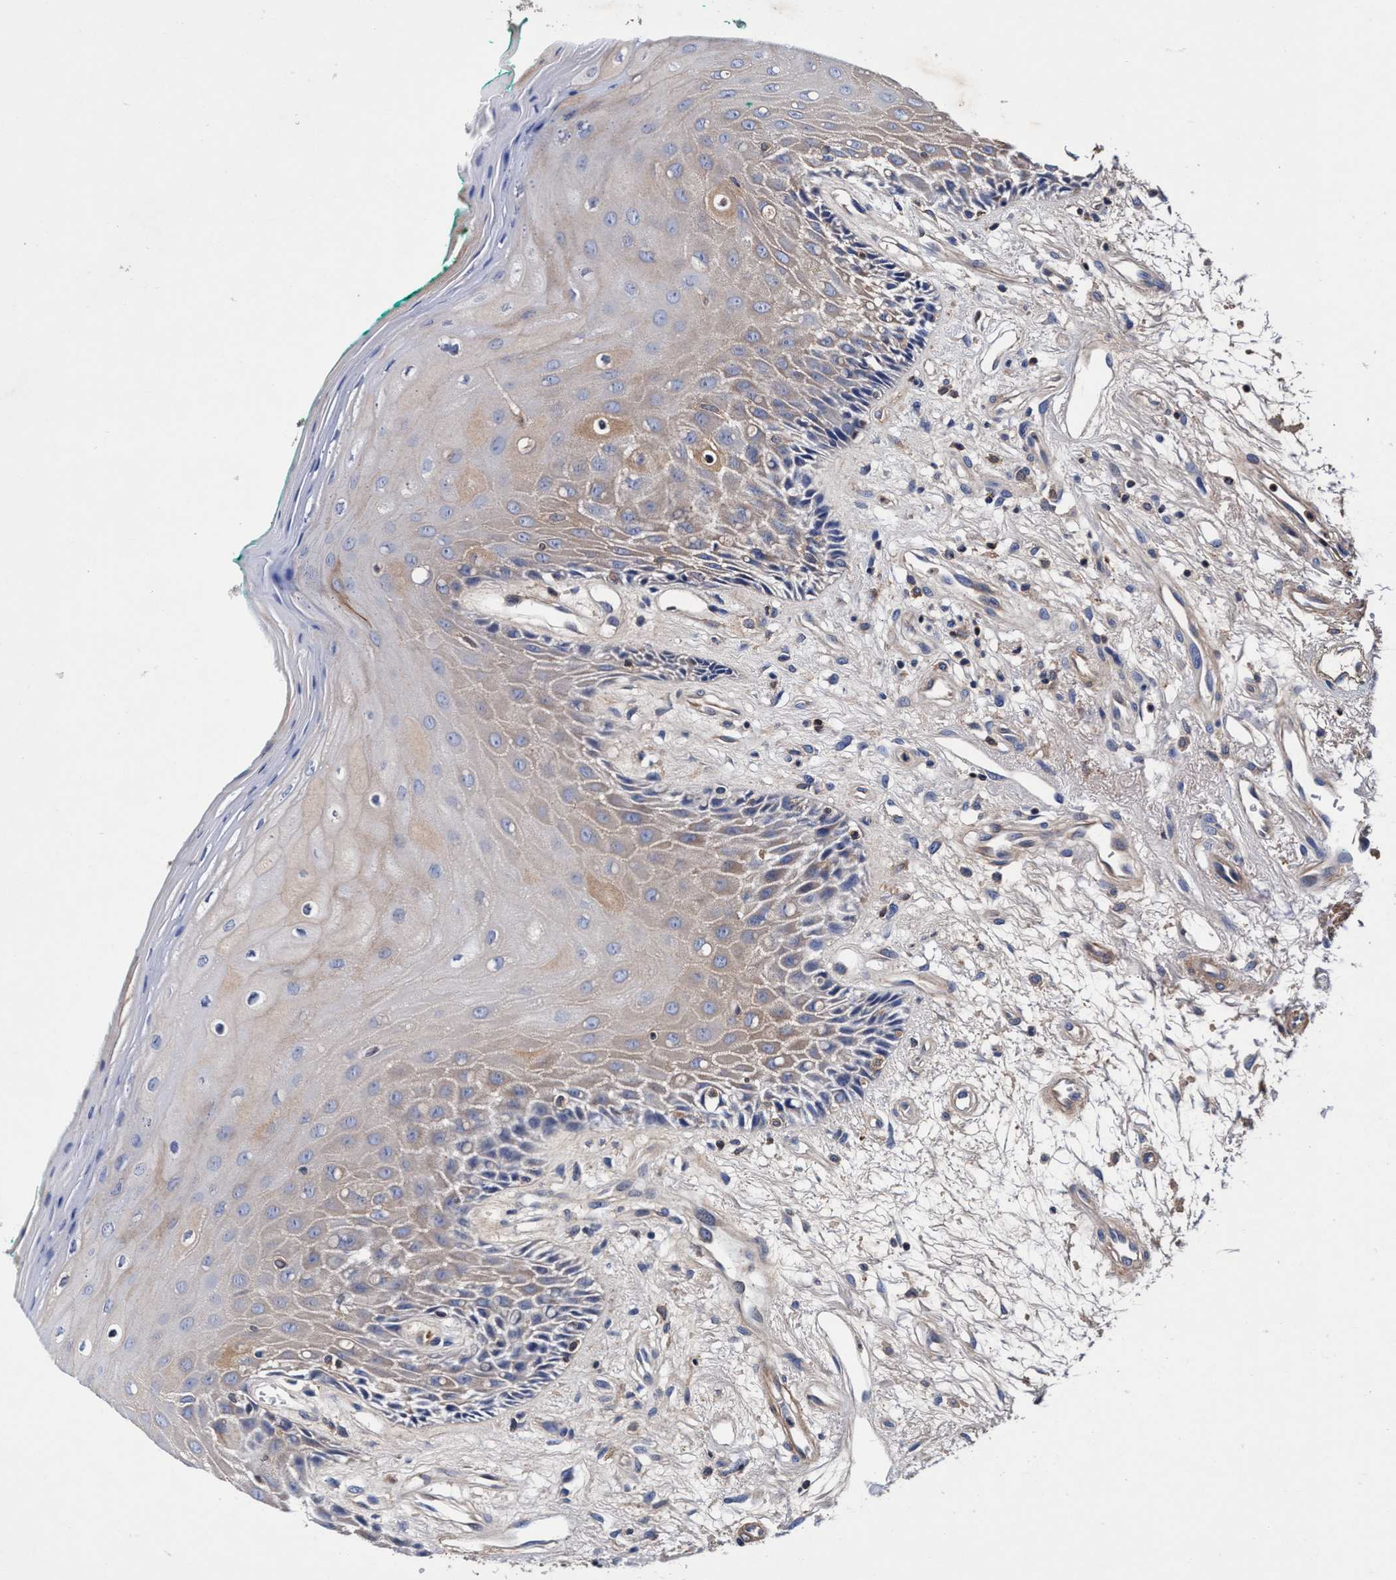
{"staining": {"intensity": "weak", "quantity": "25%-75%", "location": "cytoplasmic/membranous"}, "tissue": "oral mucosa", "cell_type": "Squamous epithelial cells", "image_type": "normal", "snomed": [{"axis": "morphology", "description": "Normal tissue, NOS"}, {"axis": "morphology", "description": "Squamous cell carcinoma, NOS"}, {"axis": "topography", "description": "Skeletal muscle"}, {"axis": "topography", "description": "Oral tissue"}, {"axis": "topography", "description": "Head-Neck"}], "caption": "IHC of unremarkable human oral mucosa demonstrates low levels of weak cytoplasmic/membranous staining in about 25%-75% of squamous epithelial cells. Using DAB (3,3'-diaminobenzidine) (brown) and hematoxylin (blue) stains, captured at high magnification using brightfield microscopy.", "gene": "RNF208", "patient": {"sex": "female", "age": 84}}